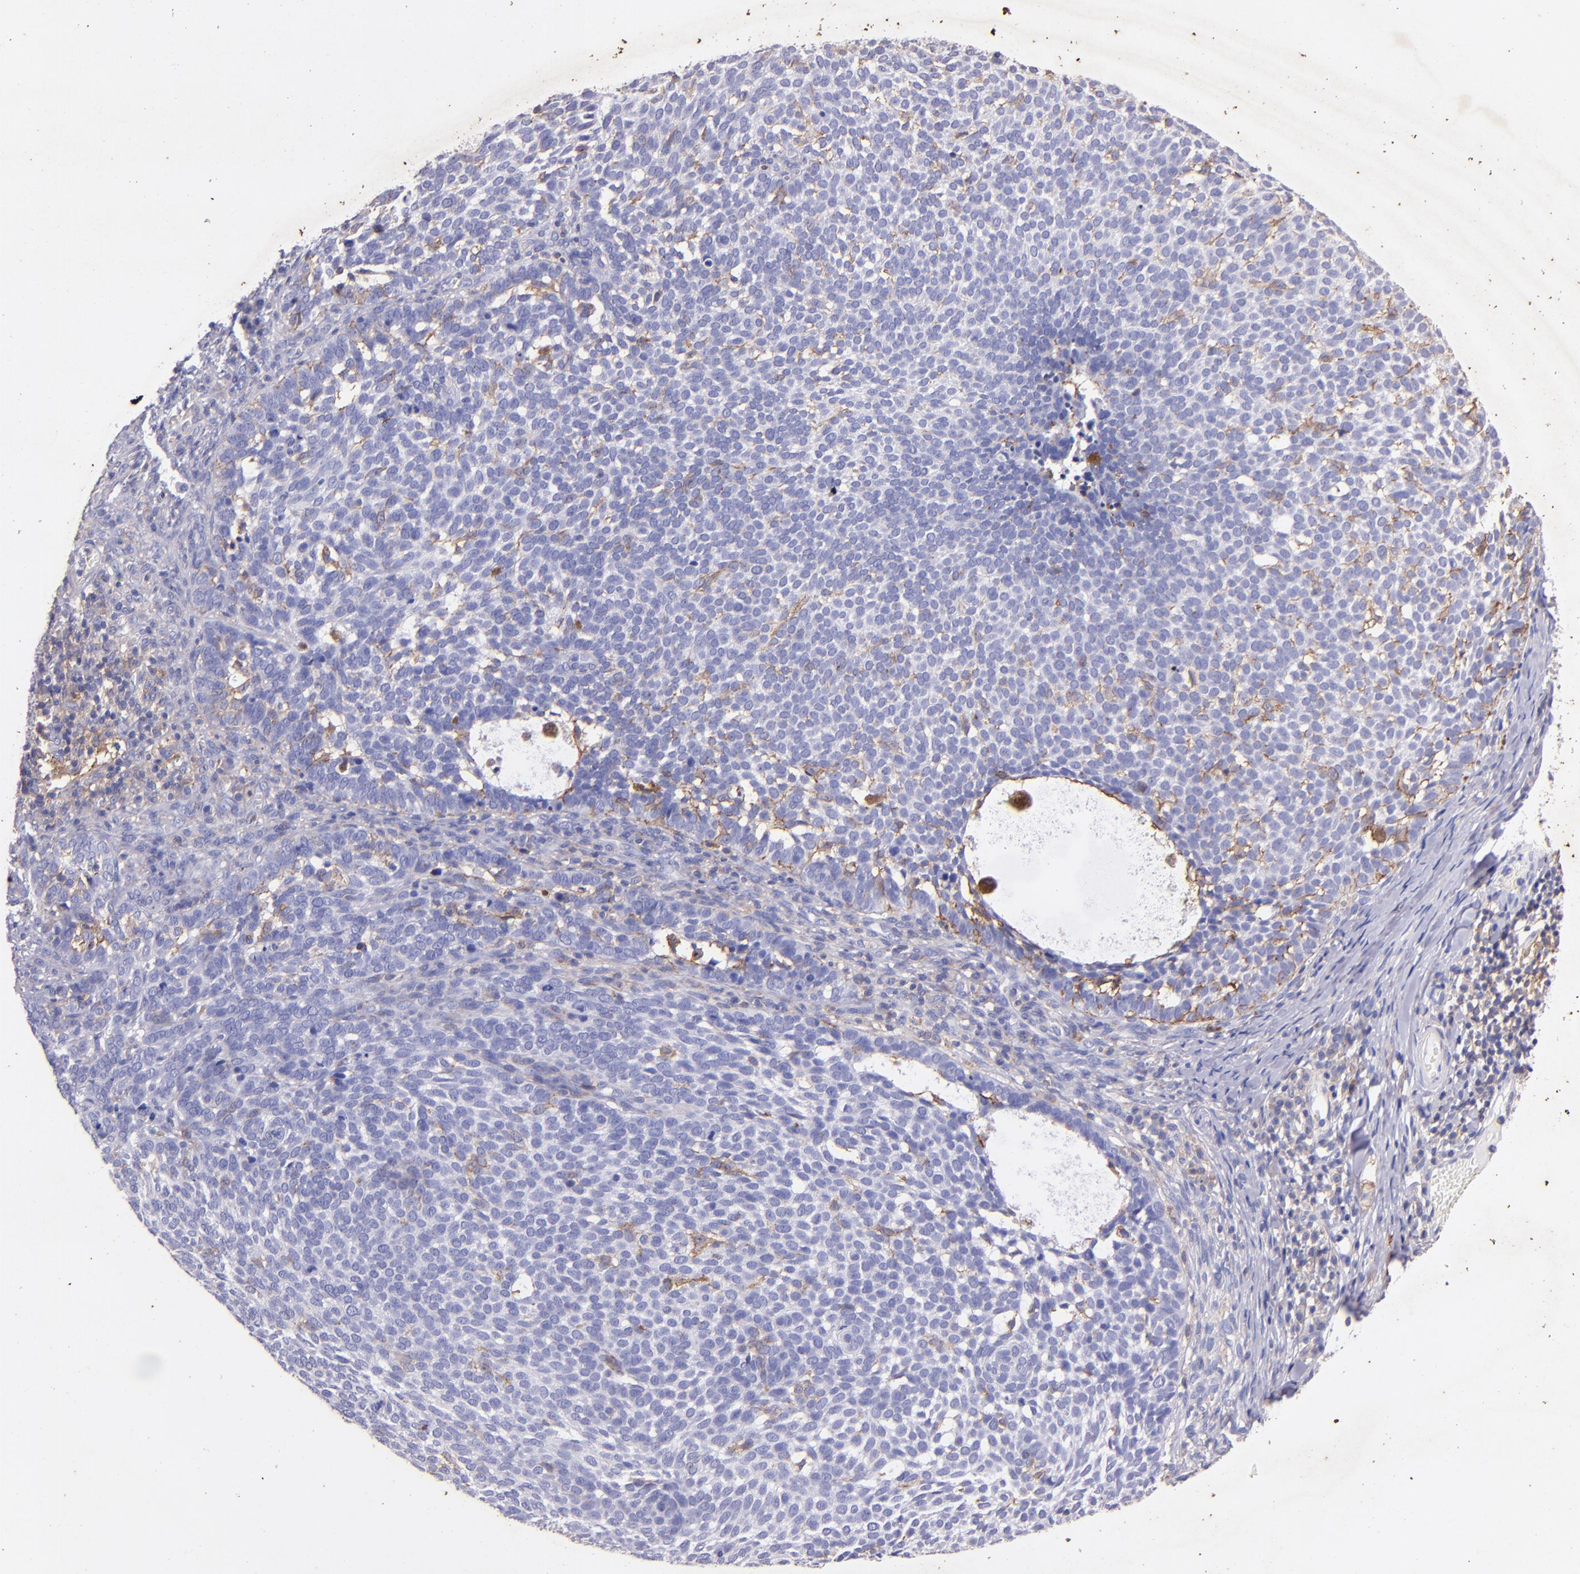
{"staining": {"intensity": "weak", "quantity": "<25%", "location": "cytoplasmic/membranous"}, "tissue": "skin cancer", "cell_type": "Tumor cells", "image_type": "cancer", "snomed": [{"axis": "morphology", "description": "Basal cell carcinoma"}, {"axis": "topography", "description": "Skin"}], "caption": "The immunohistochemistry (IHC) histopathology image has no significant positivity in tumor cells of skin cancer tissue. (DAB immunohistochemistry visualized using brightfield microscopy, high magnification).", "gene": "RET", "patient": {"sex": "male", "age": 63}}